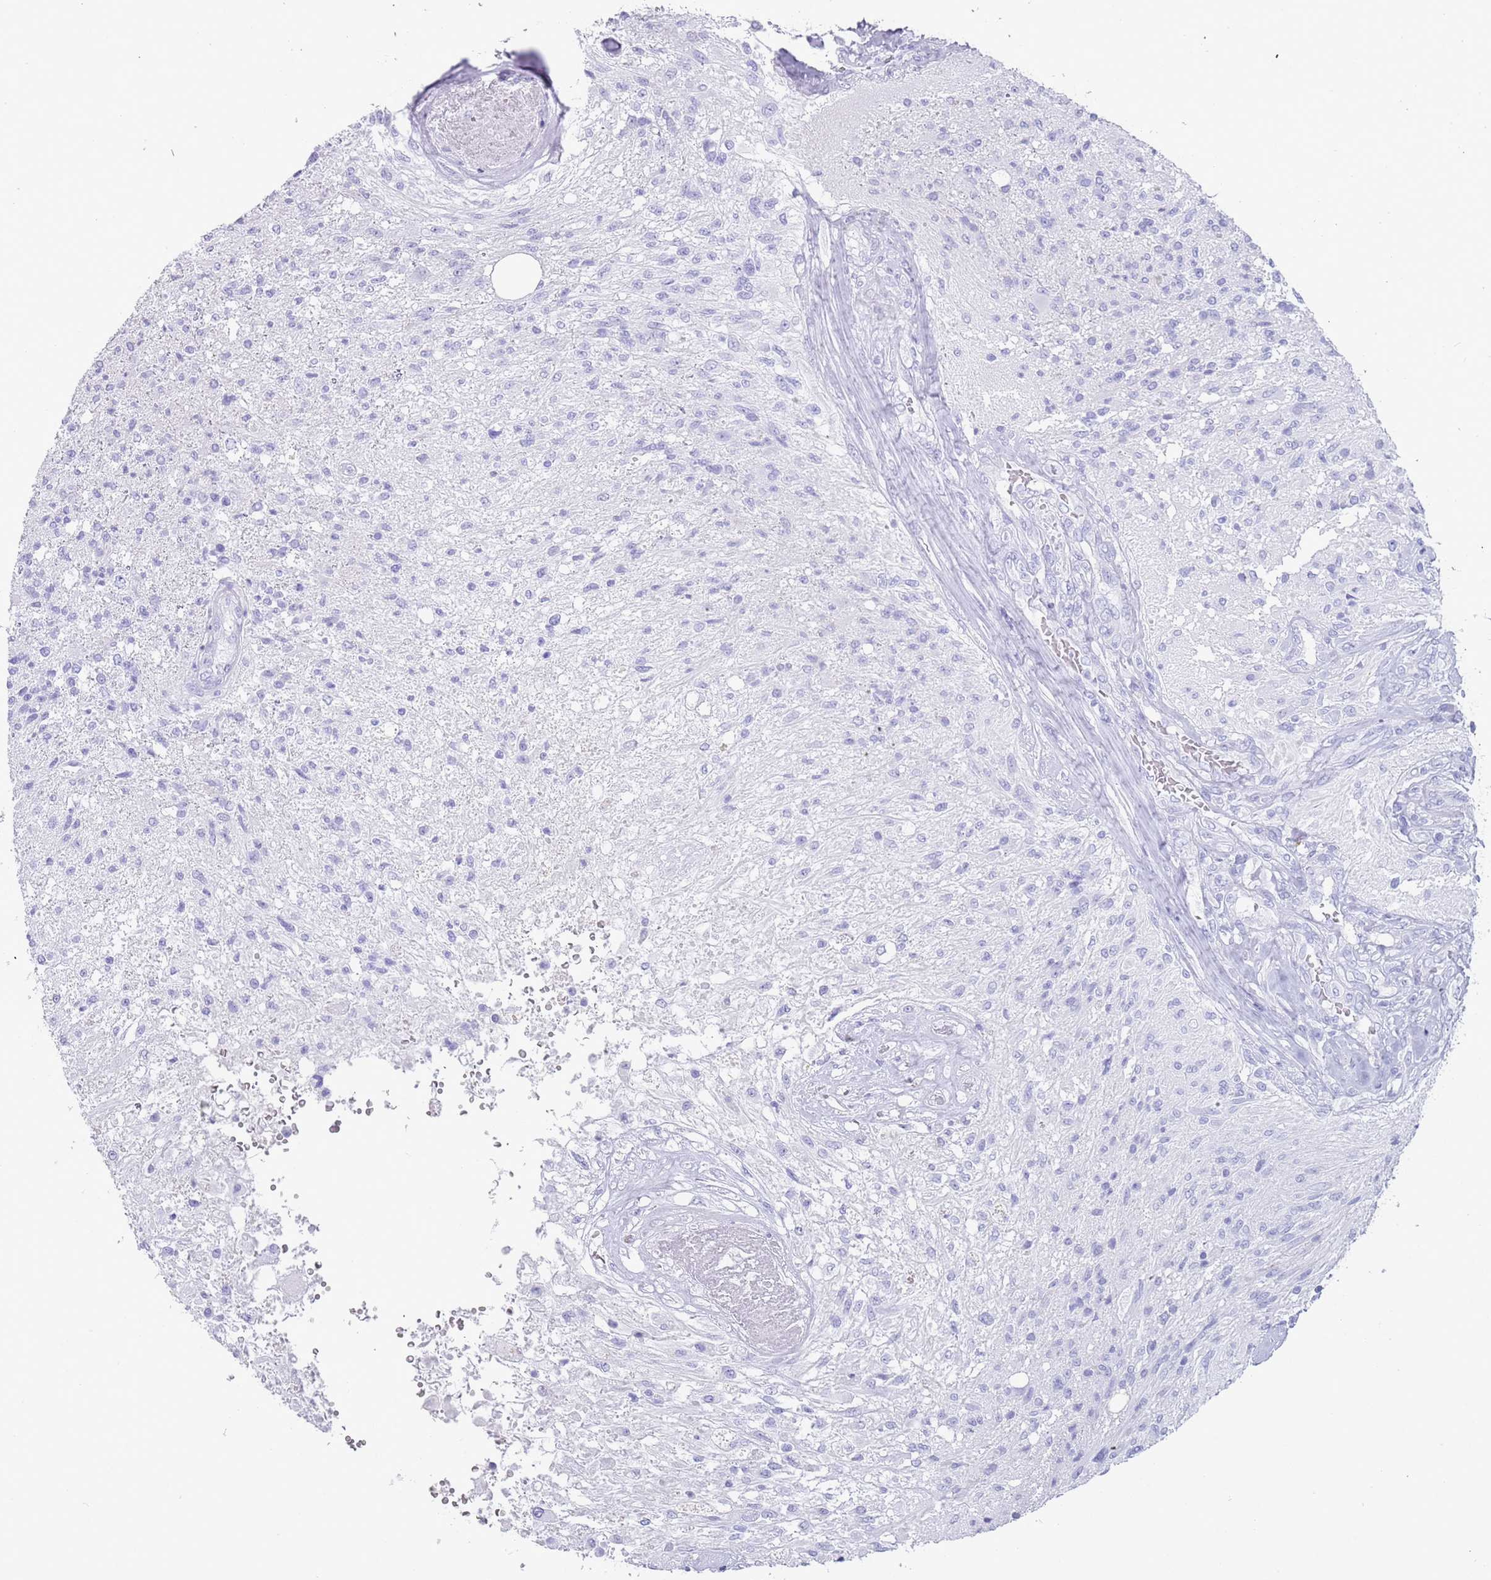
{"staining": {"intensity": "negative", "quantity": "none", "location": "none"}, "tissue": "glioma", "cell_type": "Tumor cells", "image_type": "cancer", "snomed": [{"axis": "morphology", "description": "Glioma, malignant, High grade"}, {"axis": "topography", "description": "Brain"}], "caption": "Image shows no protein expression in tumor cells of glioma tissue.", "gene": "MYADML2", "patient": {"sex": "male", "age": 56}}